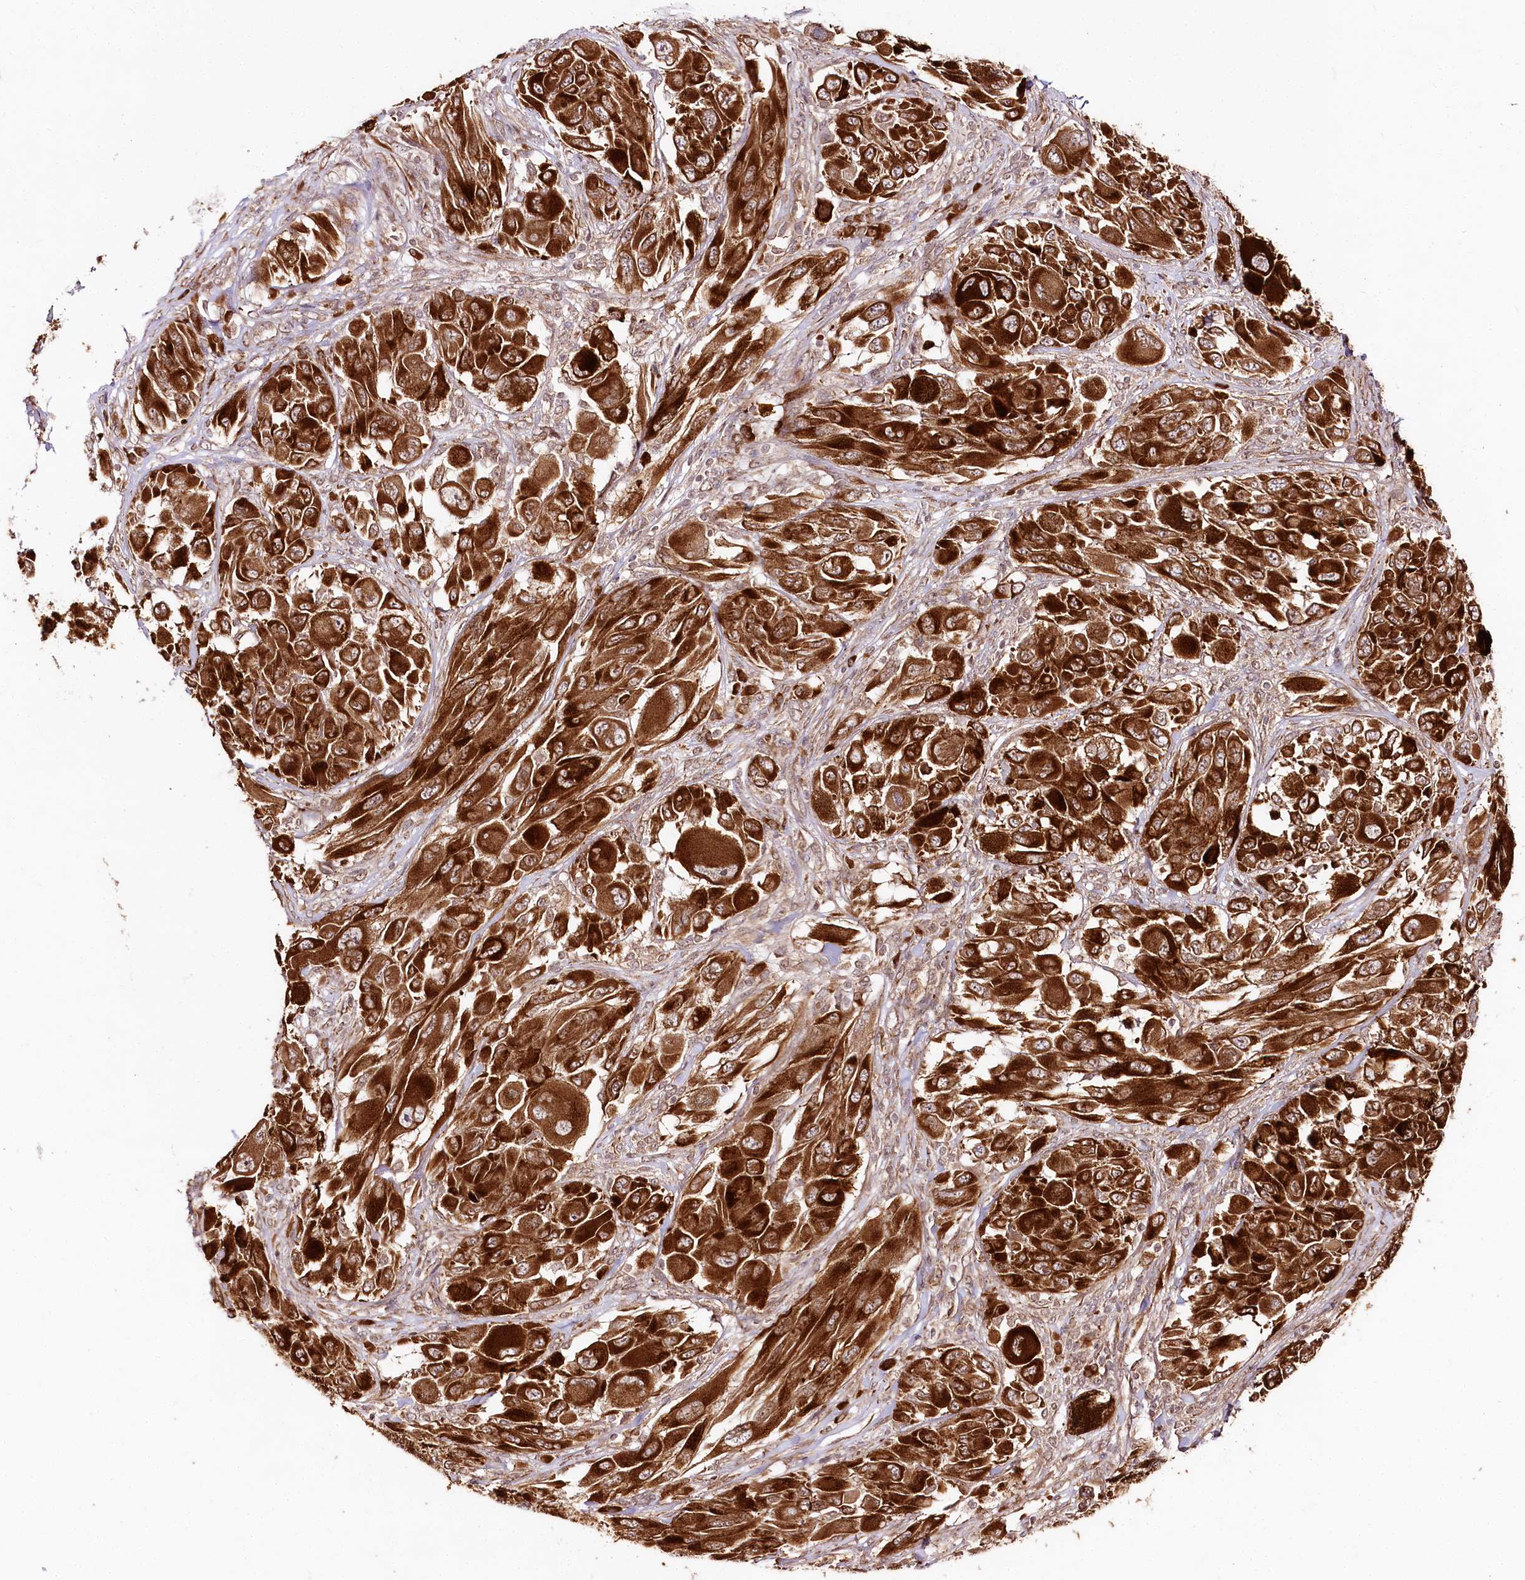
{"staining": {"intensity": "strong", "quantity": ">75%", "location": "cytoplasmic/membranous"}, "tissue": "melanoma", "cell_type": "Tumor cells", "image_type": "cancer", "snomed": [{"axis": "morphology", "description": "Malignant melanoma, NOS"}, {"axis": "topography", "description": "Skin"}], "caption": "Immunohistochemical staining of melanoma displays high levels of strong cytoplasmic/membranous positivity in approximately >75% of tumor cells.", "gene": "ENSG00000144785", "patient": {"sex": "female", "age": 91}}